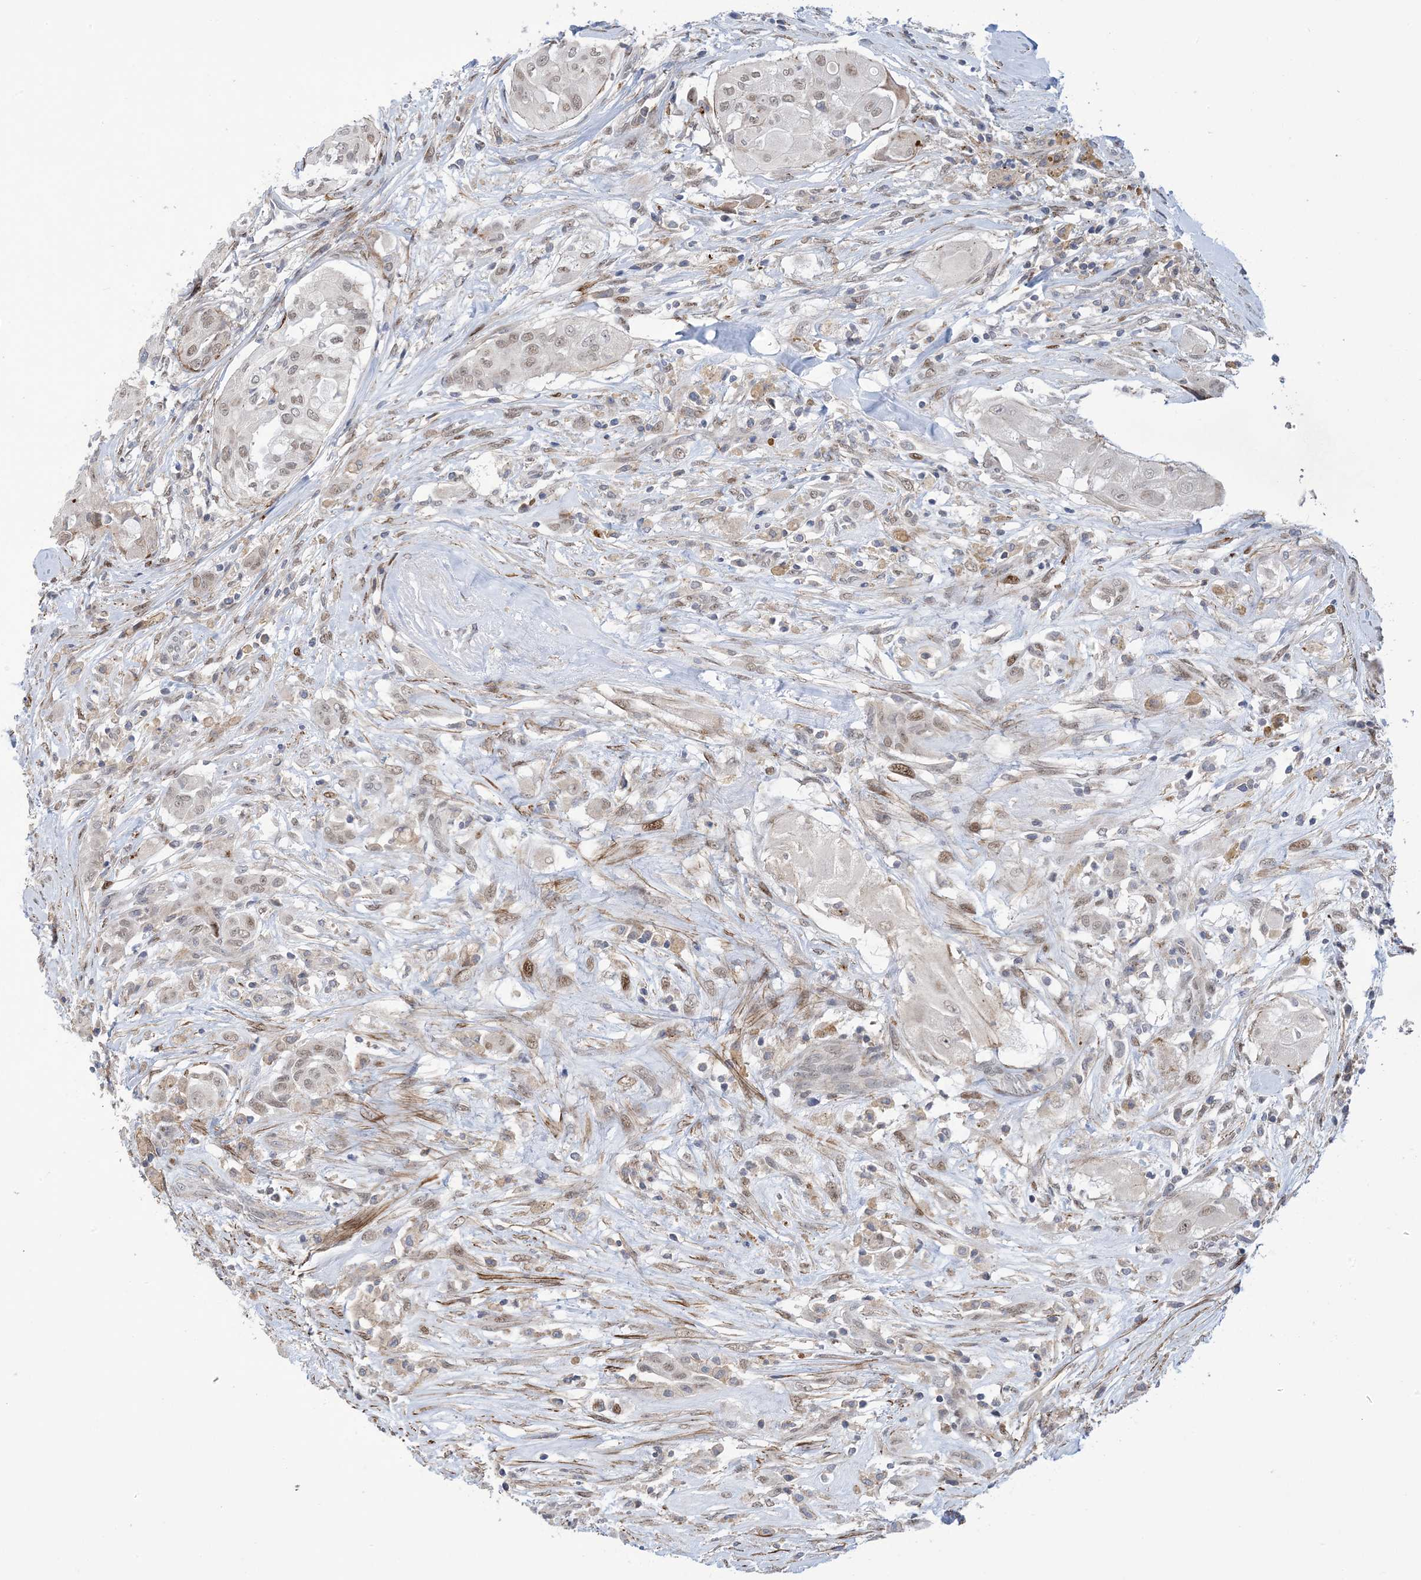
{"staining": {"intensity": "weak", "quantity": "25%-75%", "location": "nuclear"}, "tissue": "thyroid cancer", "cell_type": "Tumor cells", "image_type": "cancer", "snomed": [{"axis": "morphology", "description": "Papillary adenocarcinoma, NOS"}, {"axis": "topography", "description": "Thyroid gland"}], "caption": "Protein staining by immunohistochemistry (IHC) shows weak nuclear staining in approximately 25%-75% of tumor cells in thyroid papillary adenocarcinoma.", "gene": "ZNF8", "patient": {"sex": "female", "age": 59}}